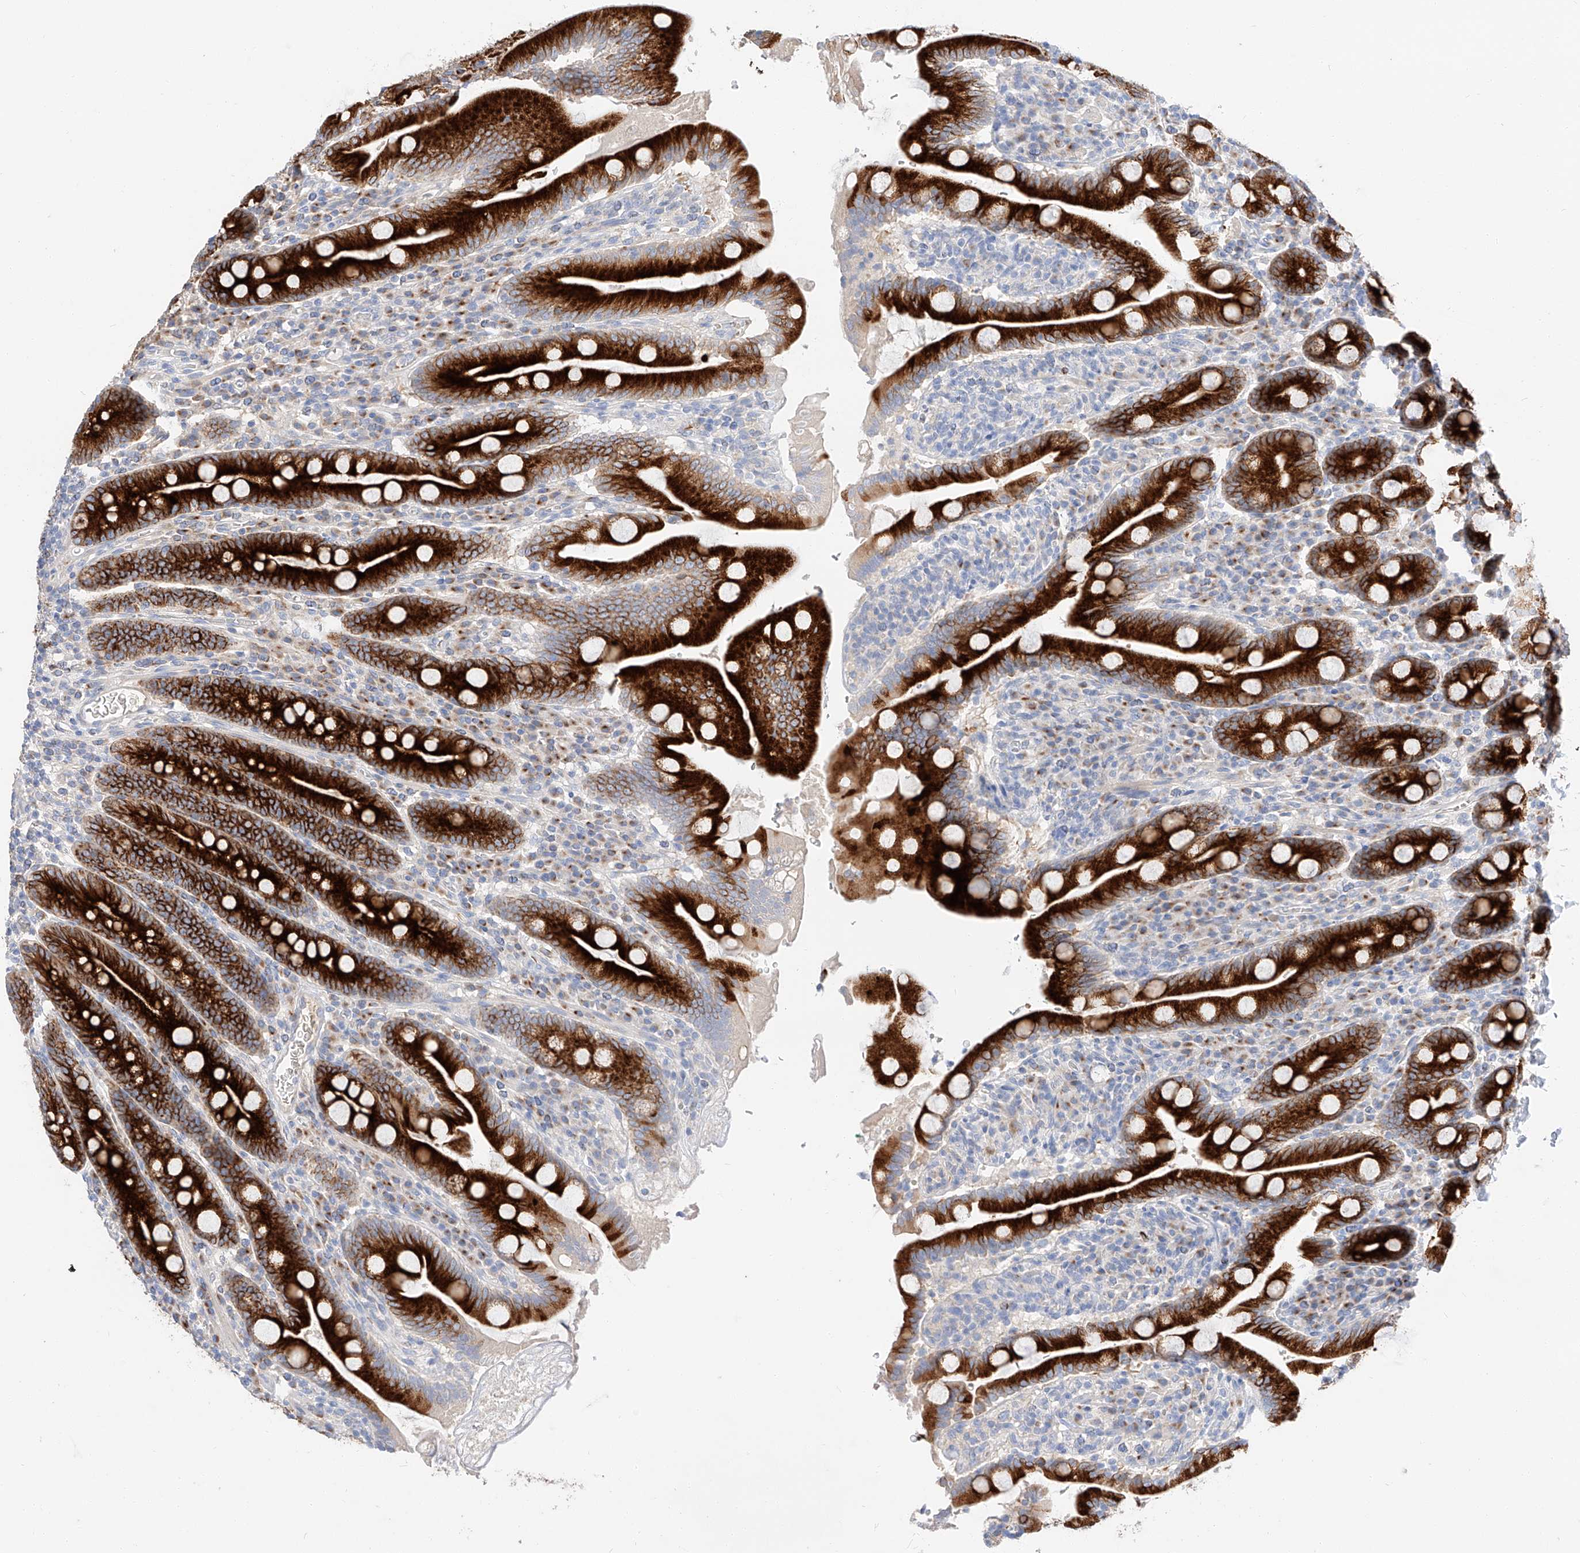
{"staining": {"intensity": "strong", "quantity": ">75%", "location": "cytoplasmic/membranous"}, "tissue": "duodenum", "cell_type": "Glandular cells", "image_type": "normal", "snomed": [{"axis": "morphology", "description": "Normal tissue, NOS"}, {"axis": "topography", "description": "Duodenum"}], "caption": "Immunohistochemistry (IHC) photomicrograph of benign human duodenum stained for a protein (brown), which displays high levels of strong cytoplasmic/membranous staining in about >75% of glandular cells.", "gene": "MAP7", "patient": {"sex": "male", "age": 35}}